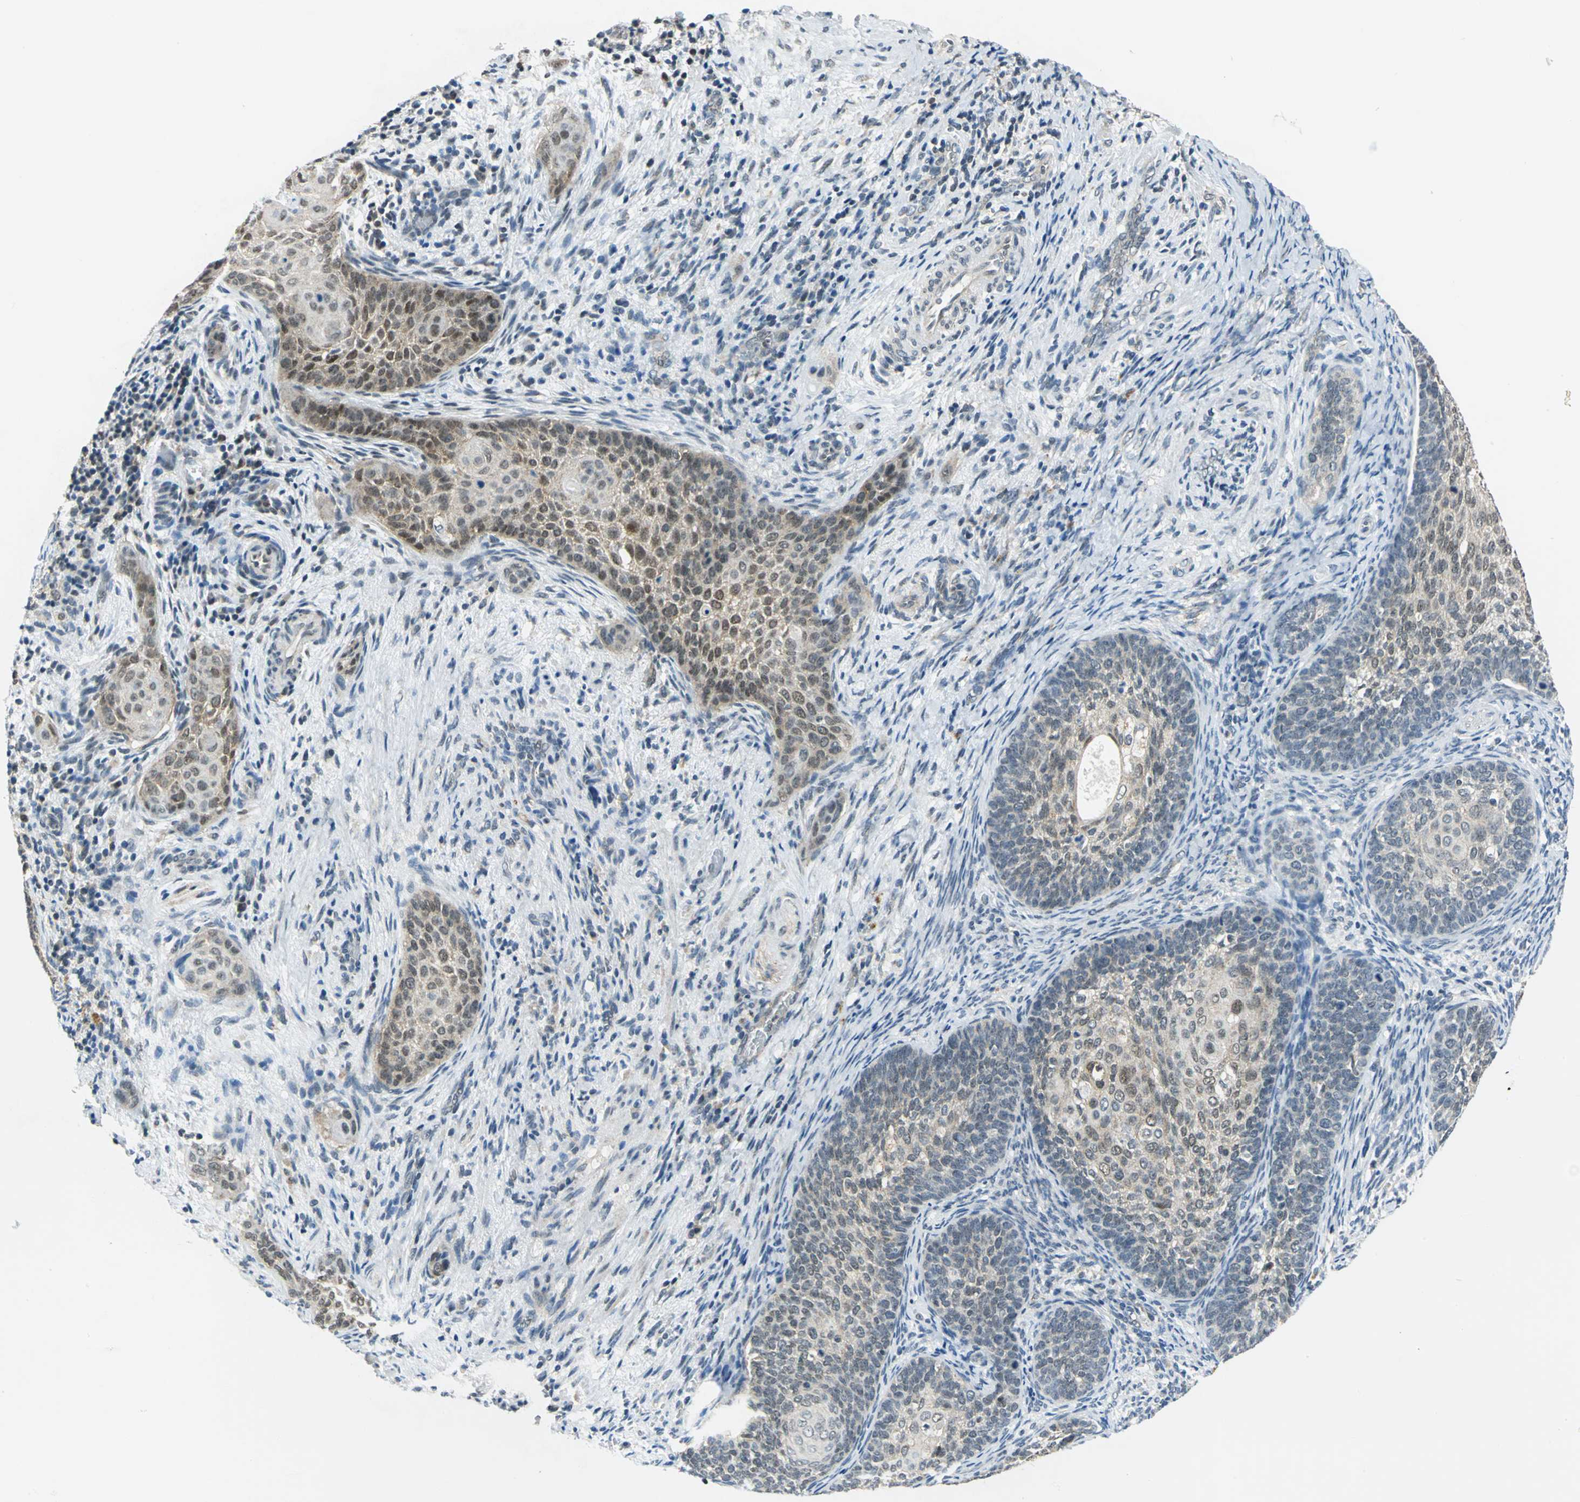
{"staining": {"intensity": "moderate", "quantity": ">75%", "location": "cytoplasmic/membranous,nuclear"}, "tissue": "cervical cancer", "cell_type": "Tumor cells", "image_type": "cancer", "snomed": [{"axis": "morphology", "description": "Squamous cell carcinoma, NOS"}, {"axis": "topography", "description": "Cervix"}], "caption": "The photomicrograph exhibits a brown stain indicating the presence of a protein in the cytoplasmic/membranous and nuclear of tumor cells in cervical squamous cell carcinoma.", "gene": "PIN1", "patient": {"sex": "female", "age": 33}}